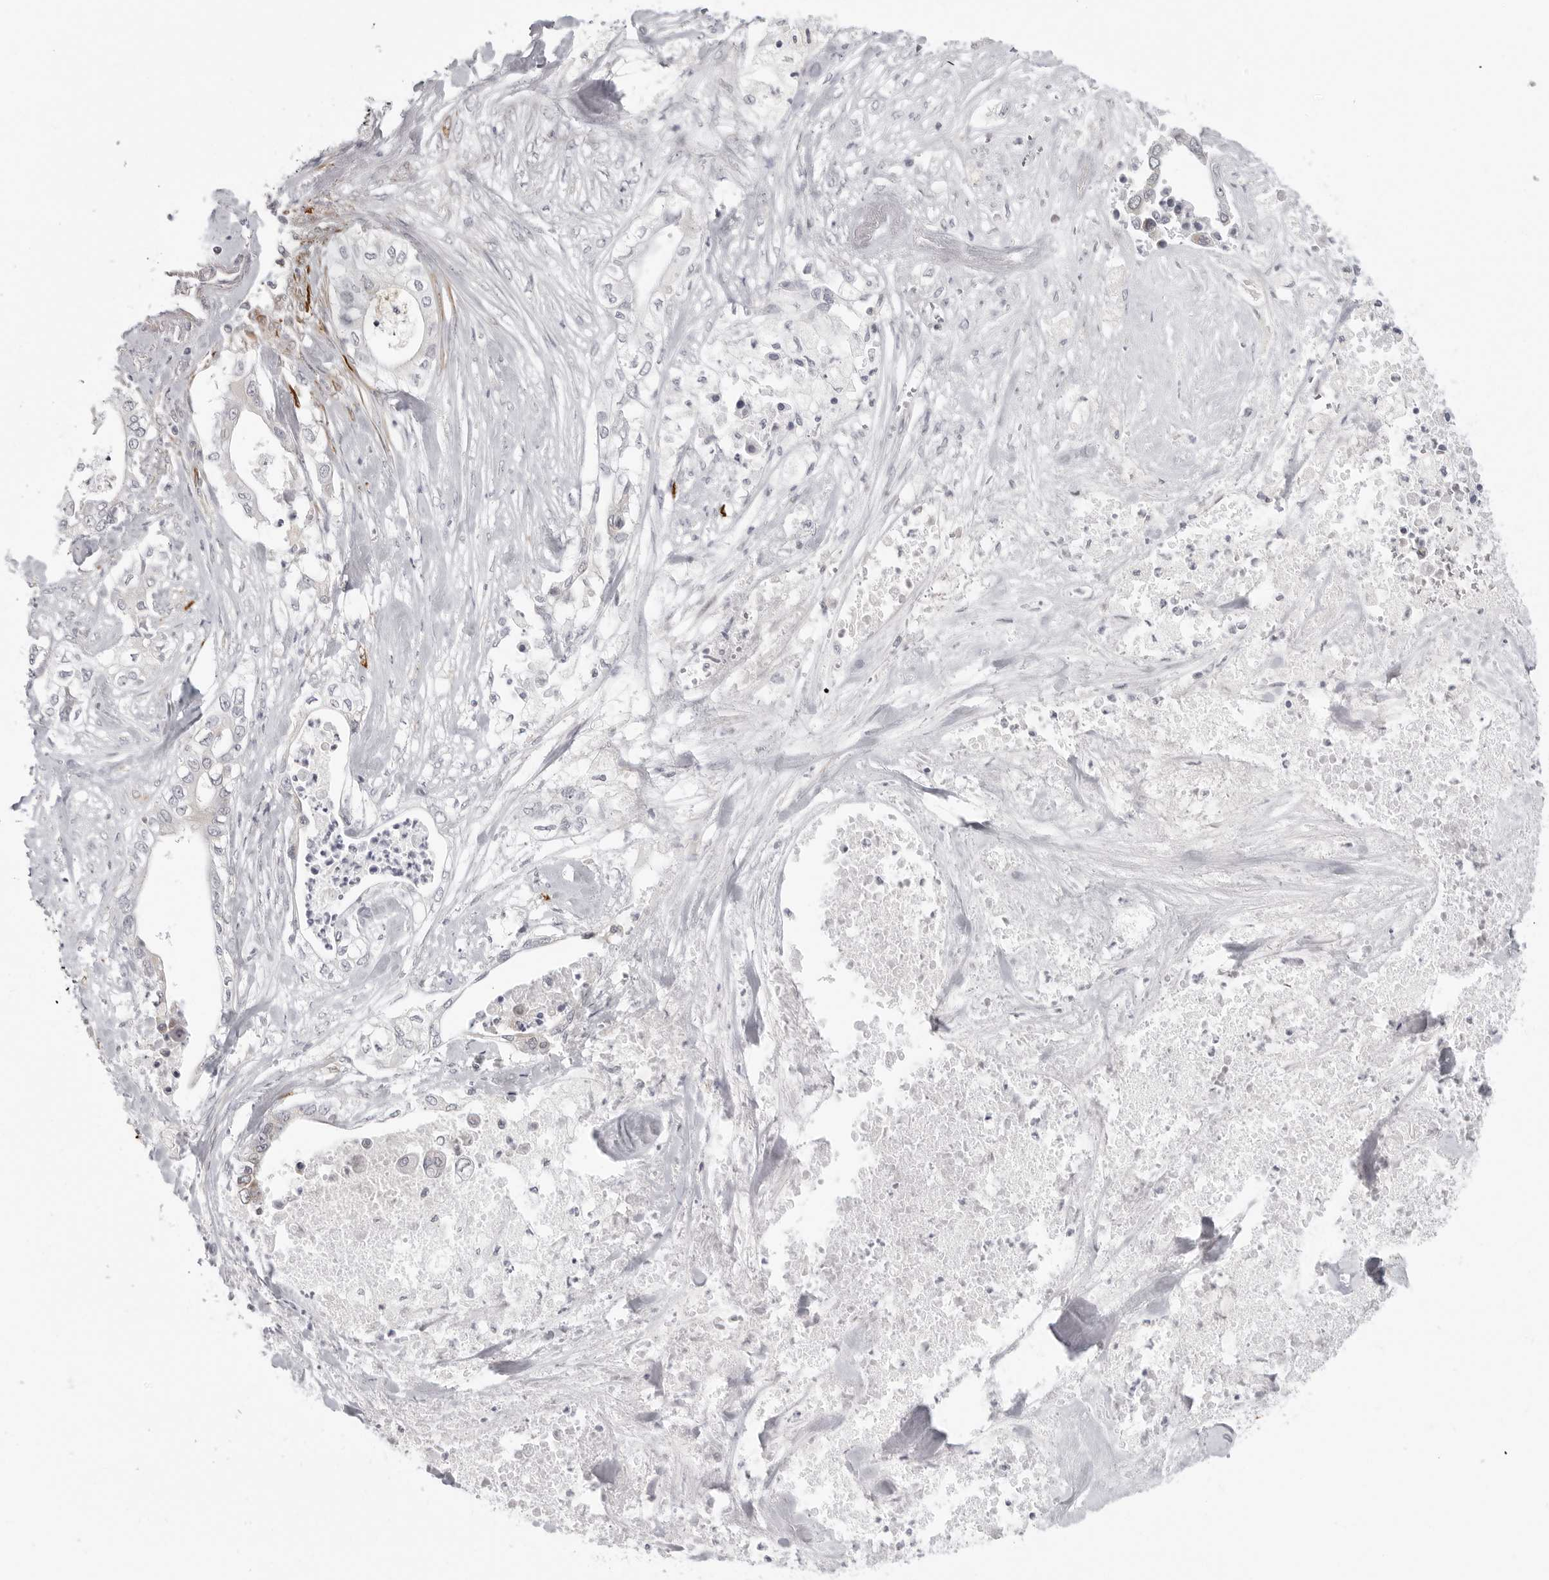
{"staining": {"intensity": "negative", "quantity": "none", "location": "none"}, "tissue": "pancreatic cancer", "cell_type": "Tumor cells", "image_type": "cancer", "snomed": [{"axis": "morphology", "description": "Adenocarcinoma, NOS"}, {"axis": "topography", "description": "Pancreas"}], "caption": "The image exhibits no significant expression in tumor cells of pancreatic cancer (adenocarcinoma).", "gene": "MAP7D1", "patient": {"sex": "female", "age": 78}}